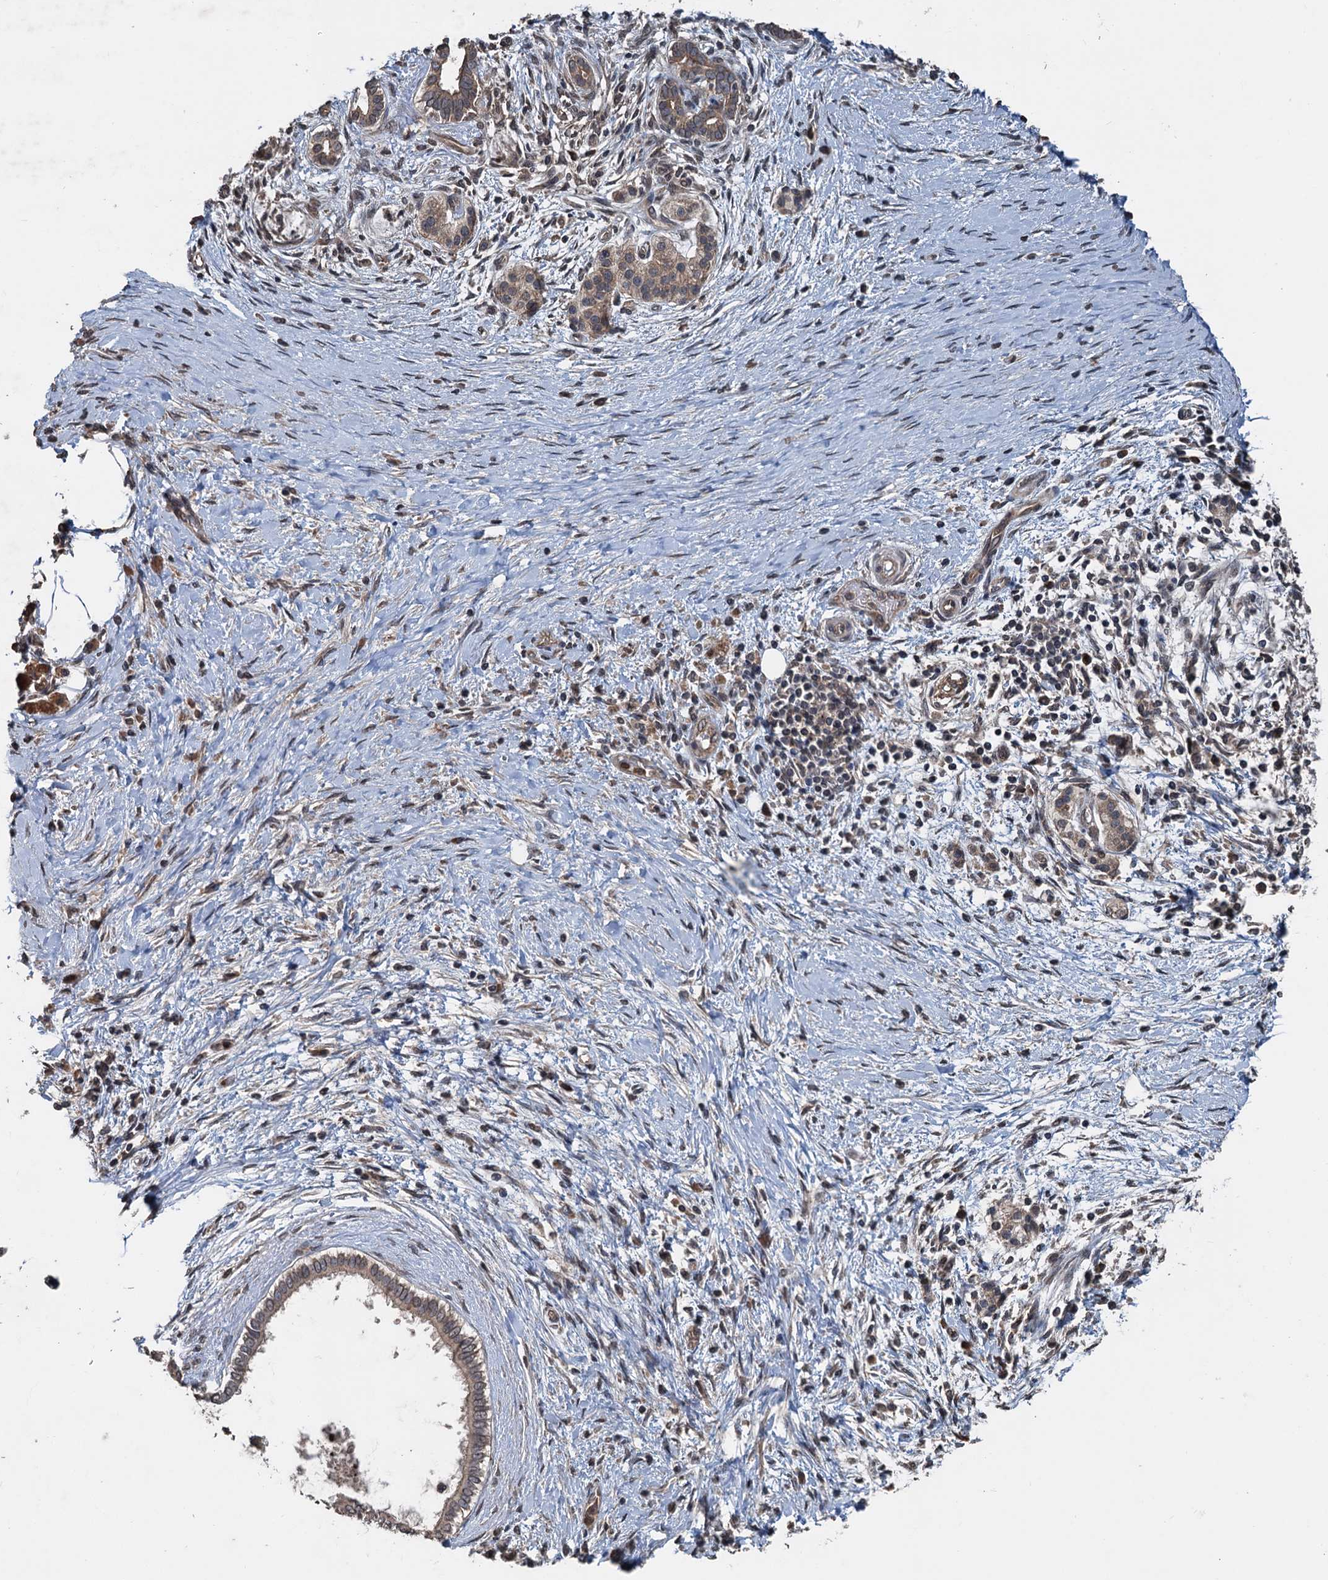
{"staining": {"intensity": "weak", "quantity": ">75%", "location": "cytoplasmic/membranous"}, "tissue": "pancreatic cancer", "cell_type": "Tumor cells", "image_type": "cancer", "snomed": [{"axis": "morphology", "description": "Adenocarcinoma, NOS"}, {"axis": "topography", "description": "Pancreas"}], "caption": "The micrograph demonstrates staining of pancreatic adenocarcinoma, revealing weak cytoplasmic/membranous protein staining (brown color) within tumor cells.", "gene": "N4BP2L2", "patient": {"sex": "male", "age": 58}}